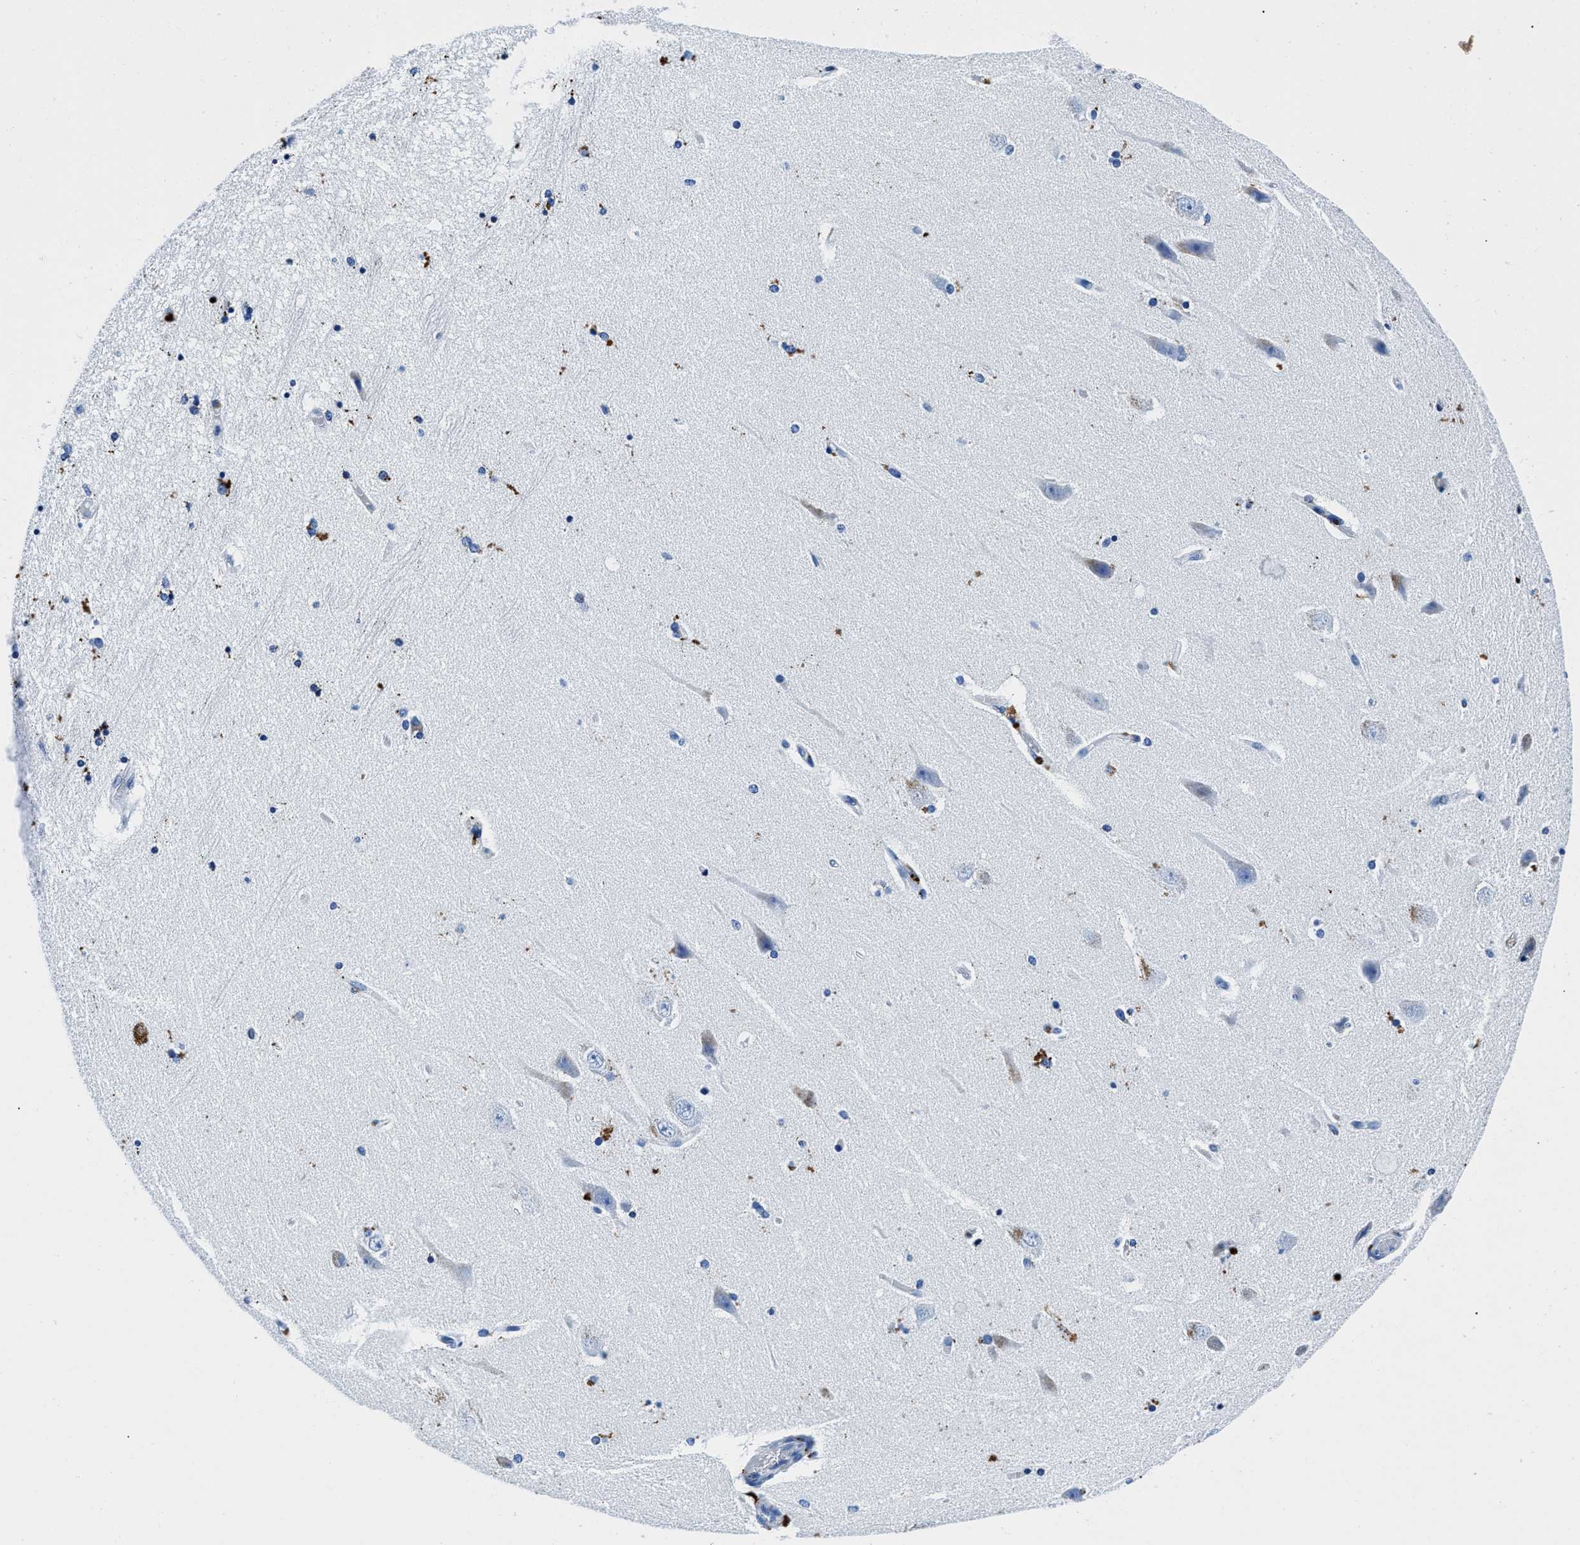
{"staining": {"intensity": "moderate", "quantity": "<25%", "location": "cytoplasmic/membranous"}, "tissue": "hippocampus", "cell_type": "Glial cells", "image_type": "normal", "snomed": [{"axis": "morphology", "description": "Normal tissue, NOS"}, {"axis": "topography", "description": "Hippocampus"}], "caption": "A low amount of moderate cytoplasmic/membranous expression is appreciated in about <25% of glial cells in unremarkable hippocampus. (DAB (3,3'-diaminobenzidine) IHC, brown staining for protein, blue staining for nuclei).", "gene": "OR14K1", "patient": {"sex": "female", "age": 54}}